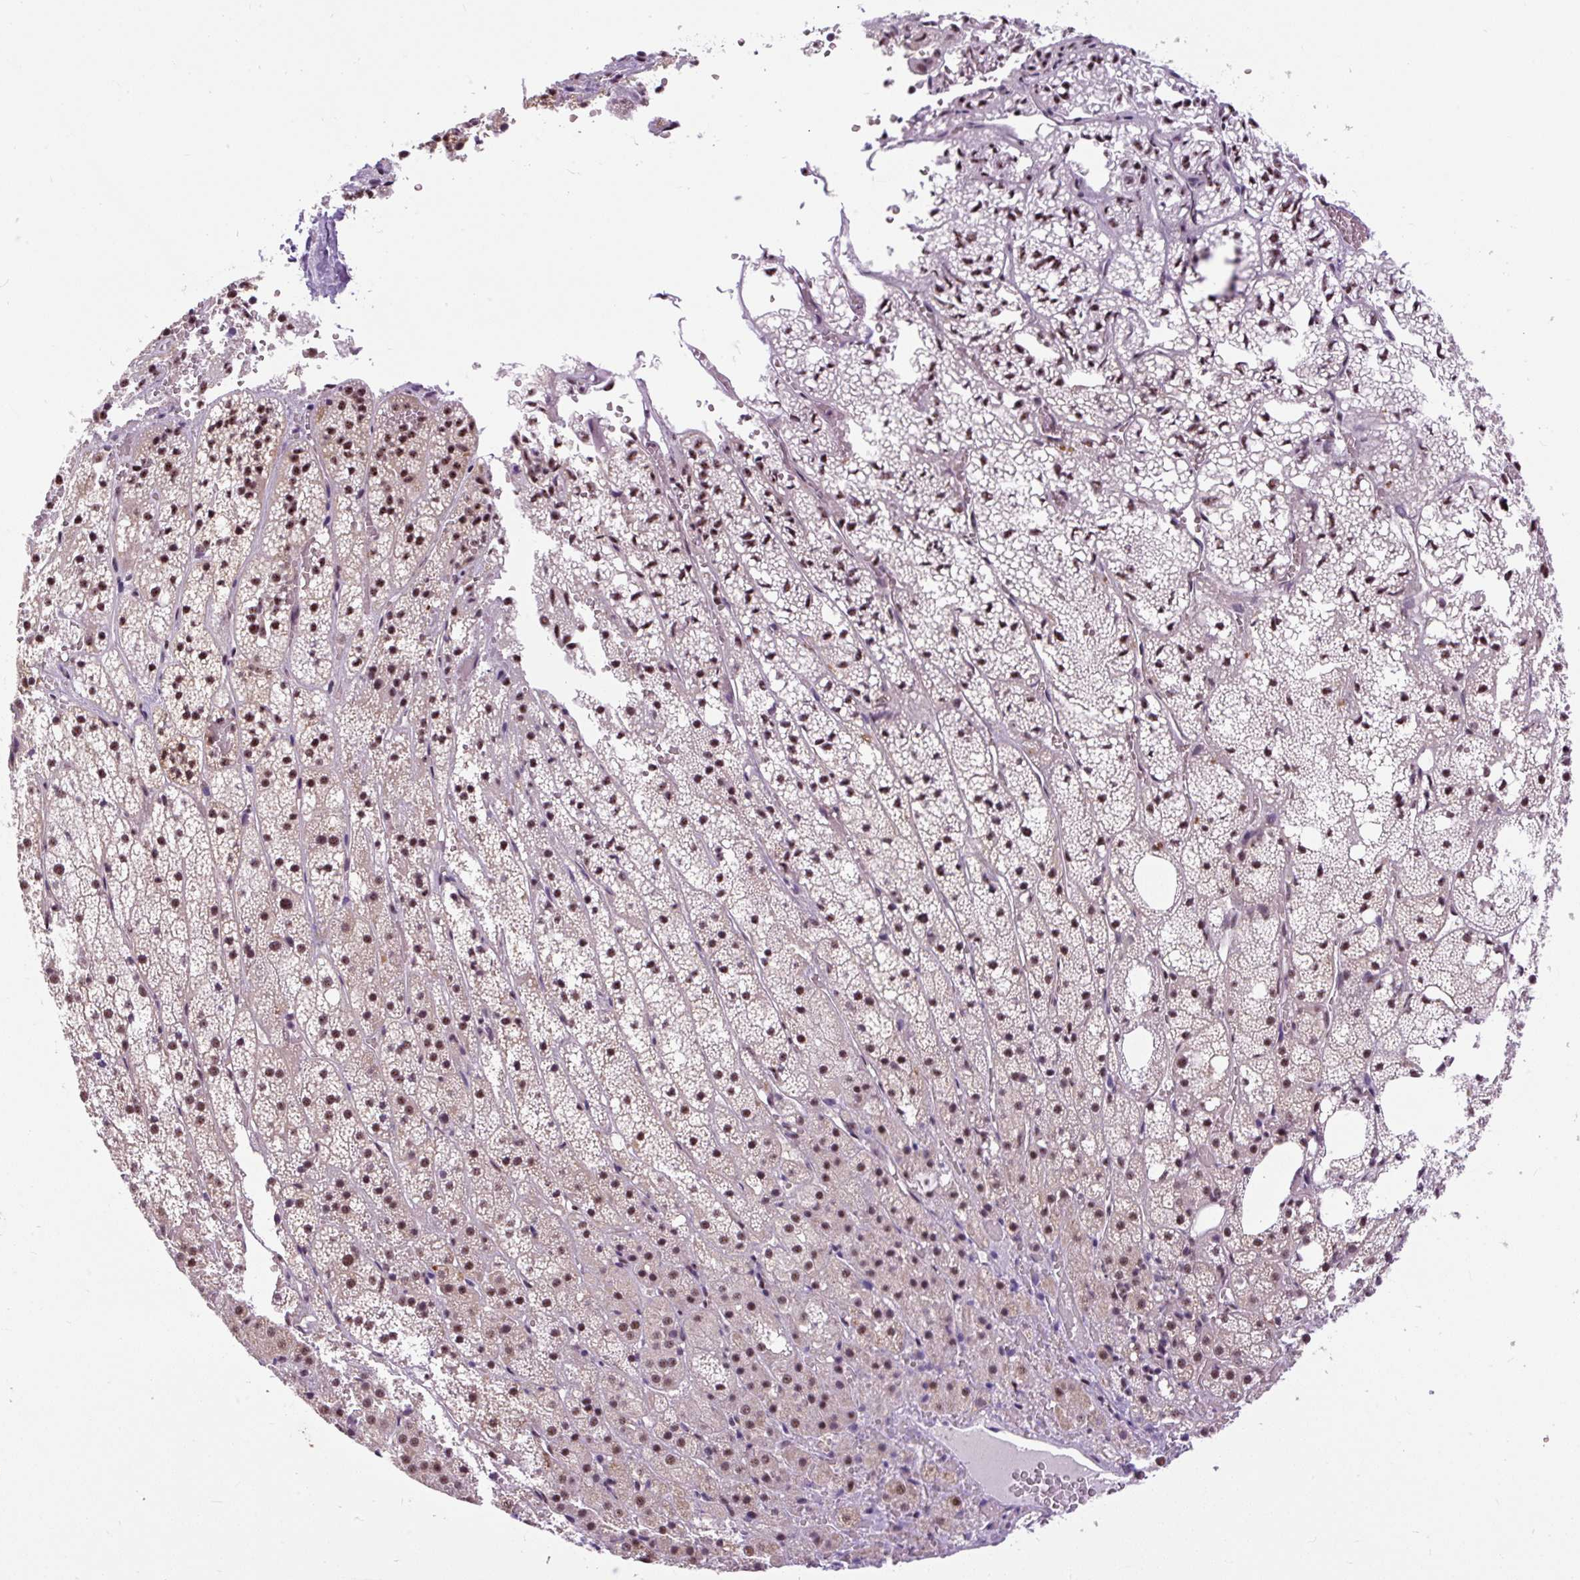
{"staining": {"intensity": "moderate", "quantity": ">75%", "location": "nuclear"}, "tissue": "adrenal gland", "cell_type": "Glandular cells", "image_type": "normal", "snomed": [{"axis": "morphology", "description": "Normal tissue, NOS"}, {"axis": "topography", "description": "Adrenal gland"}], "caption": "Approximately >75% of glandular cells in normal human adrenal gland reveal moderate nuclear protein staining as visualized by brown immunohistochemical staining.", "gene": "SMC5", "patient": {"sex": "male", "age": 53}}